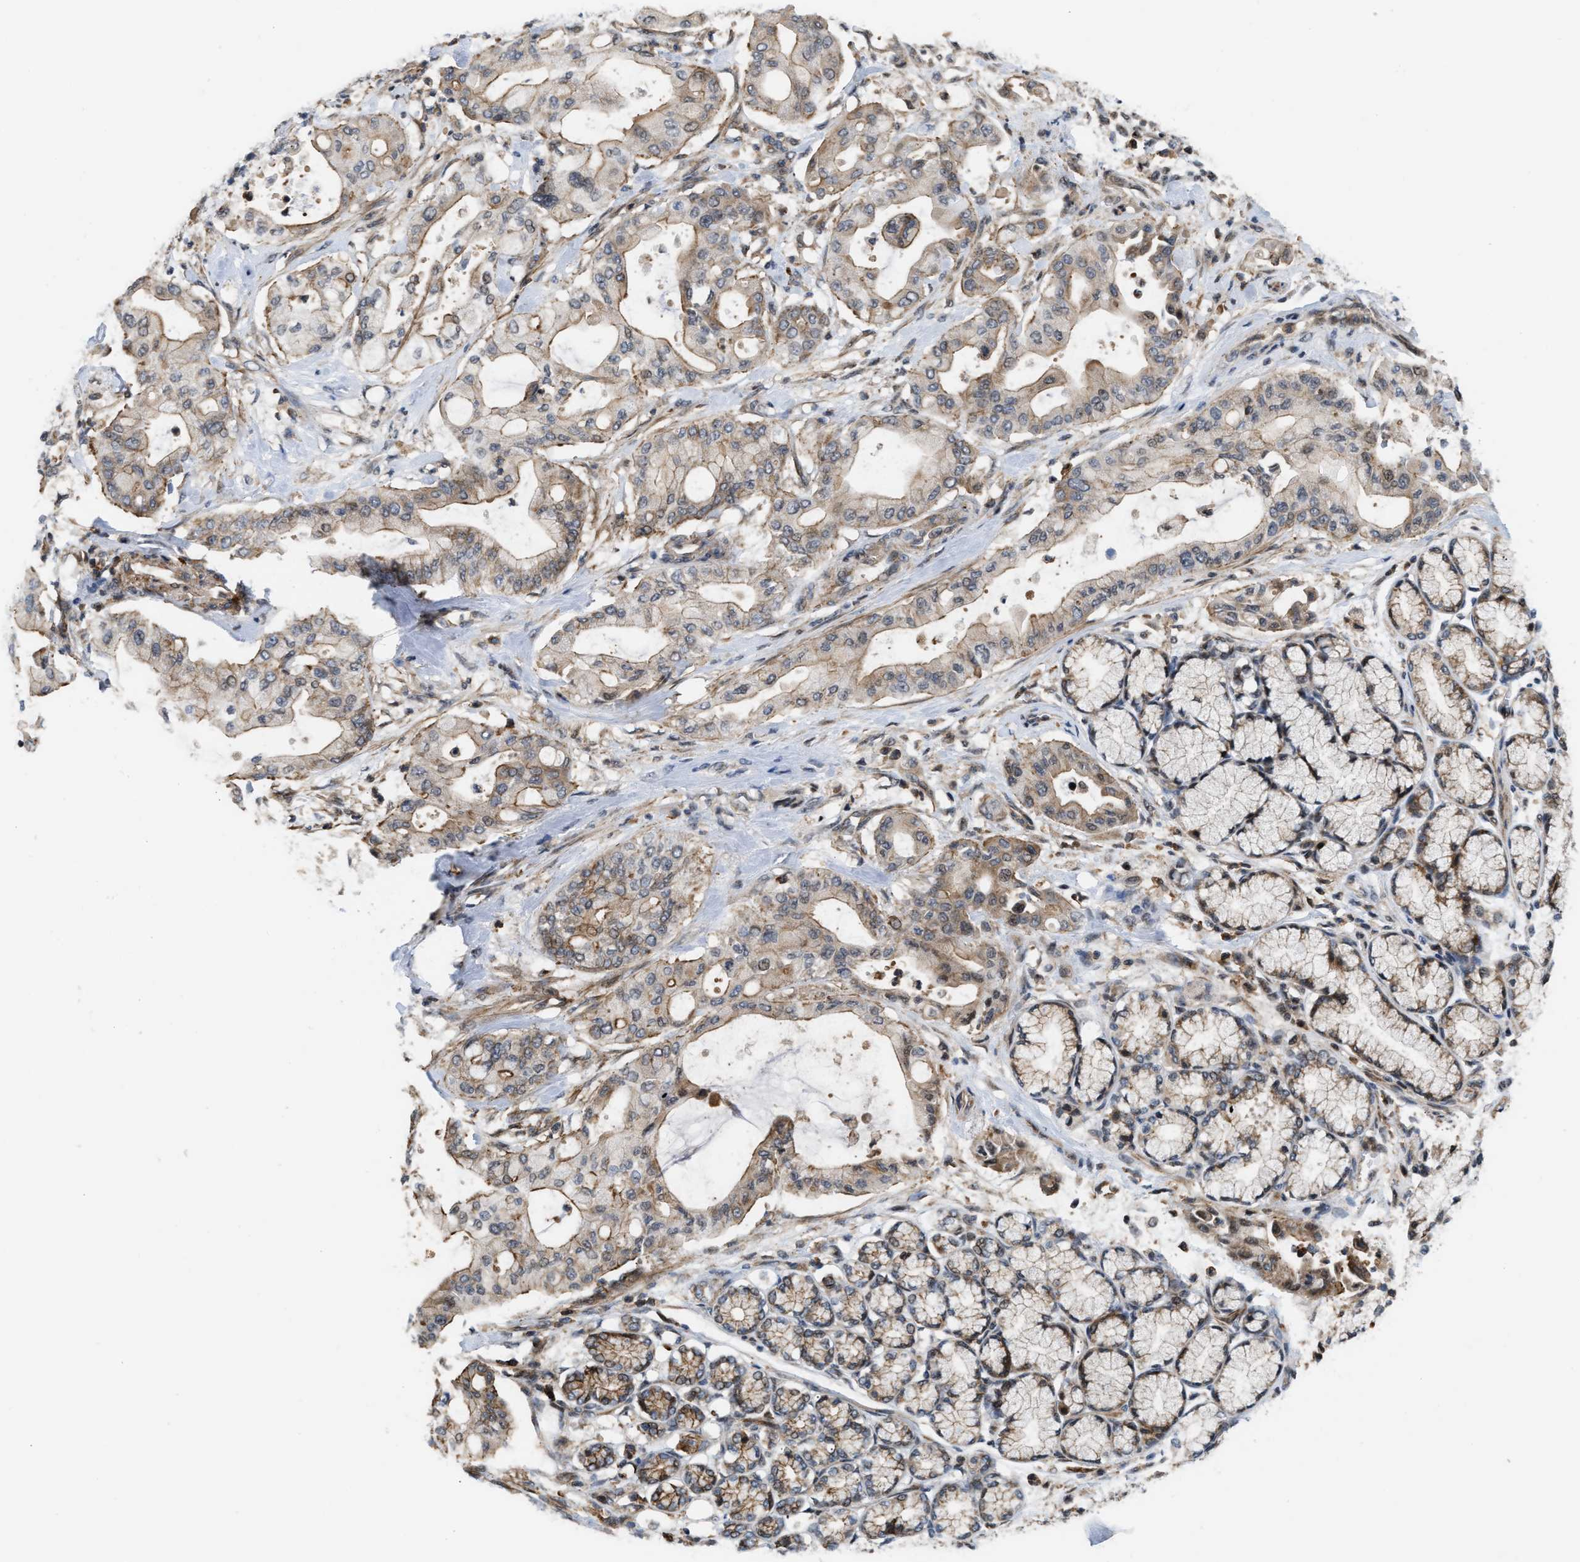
{"staining": {"intensity": "weak", "quantity": ">75%", "location": "cytoplasmic/membranous"}, "tissue": "pancreatic cancer", "cell_type": "Tumor cells", "image_type": "cancer", "snomed": [{"axis": "morphology", "description": "Adenocarcinoma, NOS"}, {"axis": "morphology", "description": "Adenocarcinoma, metastatic, NOS"}, {"axis": "topography", "description": "Lymph node"}, {"axis": "topography", "description": "Pancreas"}, {"axis": "topography", "description": "Duodenum"}], "caption": "An image of metastatic adenocarcinoma (pancreatic) stained for a protein displays weak cytoplasmic/membranous brown staining in tumor cells.", "gene": "STAU2", "patient": {"sex": "female", "age": 64}}